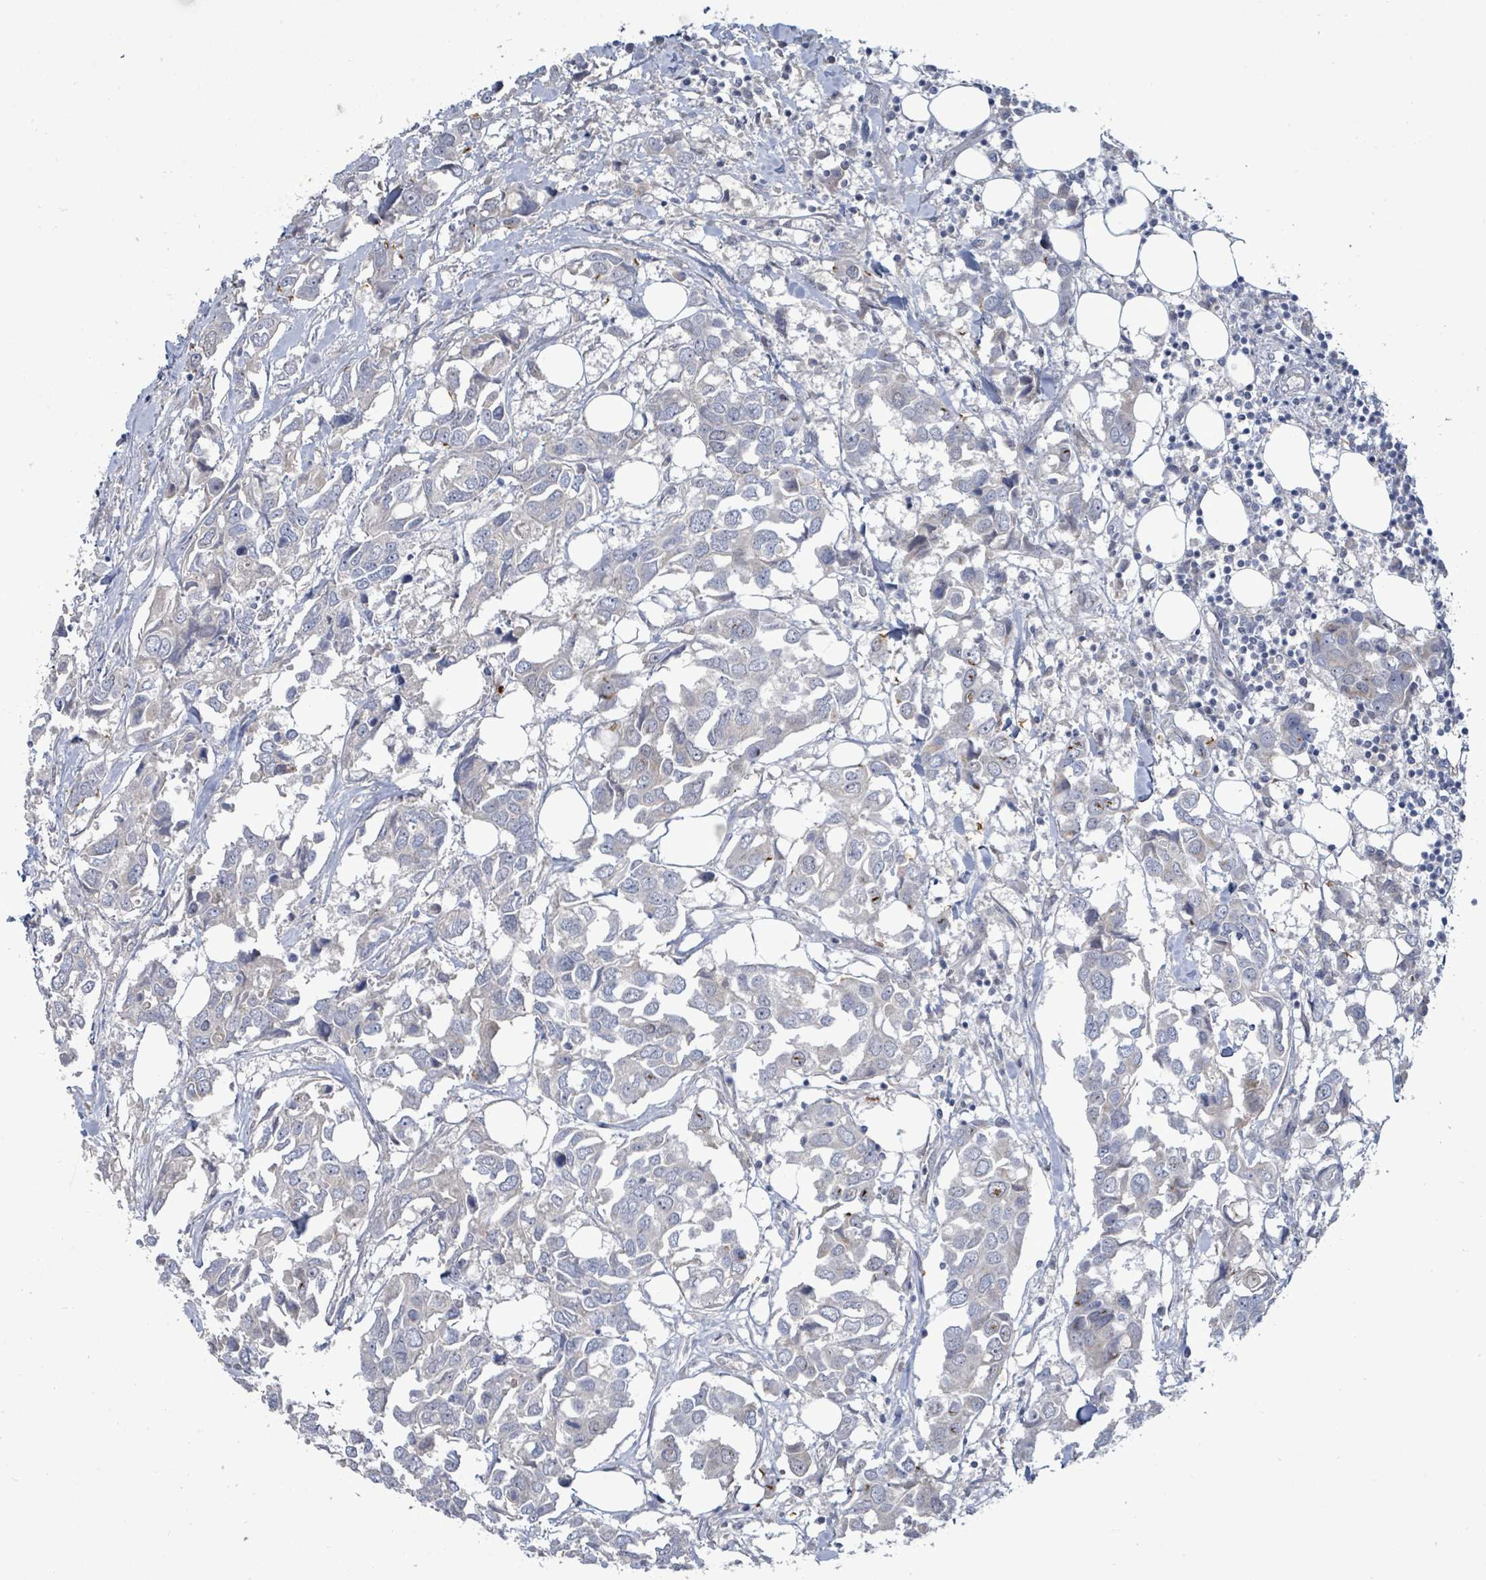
{"staining": {"intensity": "negative", "quantity": "none", "location": "none"}, "tissue": "breast cancer", "cell_type": "Tumor cells", "image_type": "cancer", "snomed": [{"axis": "morphology", "description": "Duct carcinoma"}, {"axis": "topography", "description": "Breast"}], "caption": "An image of breast invasive ductal carcinoma stained for a protein exhibits no brown staining in tumor cells.", "gene": "ZFPM1", "patient": {"sex": "female", "age": 83}}